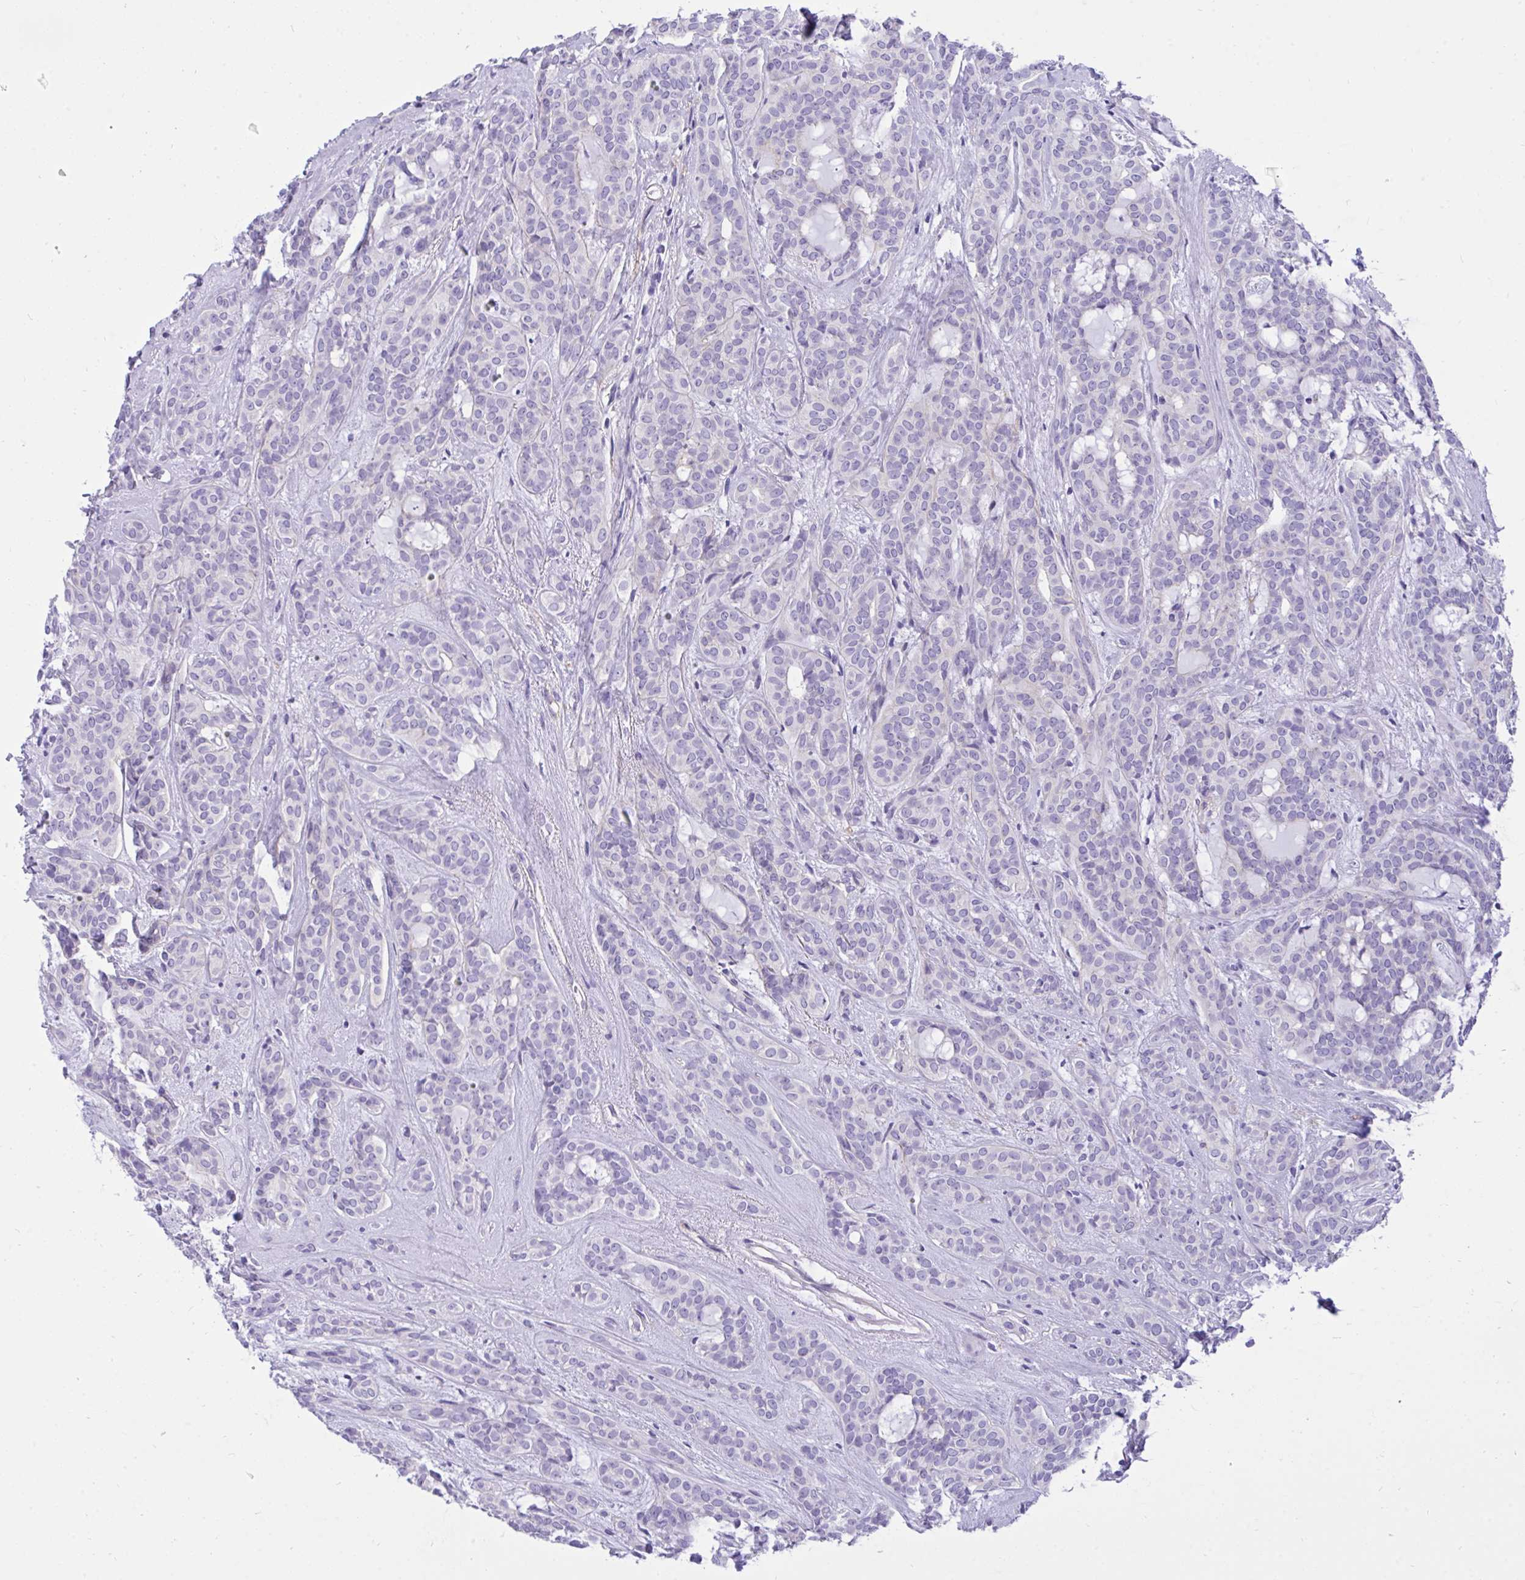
{"staining": {"intensity": "negative", "quantity": "none", "location": "none"}, "tissue": "head and neck cancer", "cell_type": "Tumor cells", "image_type": "cancer", "snomed": [{"axis": "morphology", "description": "Adenocarcinoma, NOS"}, {"axis": "topography", "description": "Head-Neck"}], "caption": "Tumor cells are negative for brown protein staining in head and neck adenocarcinoma. (DAB (3,3'-diaminobenzidine) IHC visualized using brightfield microscopy, high magnification).", "gene": "TLN2", "patient": {"sex": "female", "age": 57}}